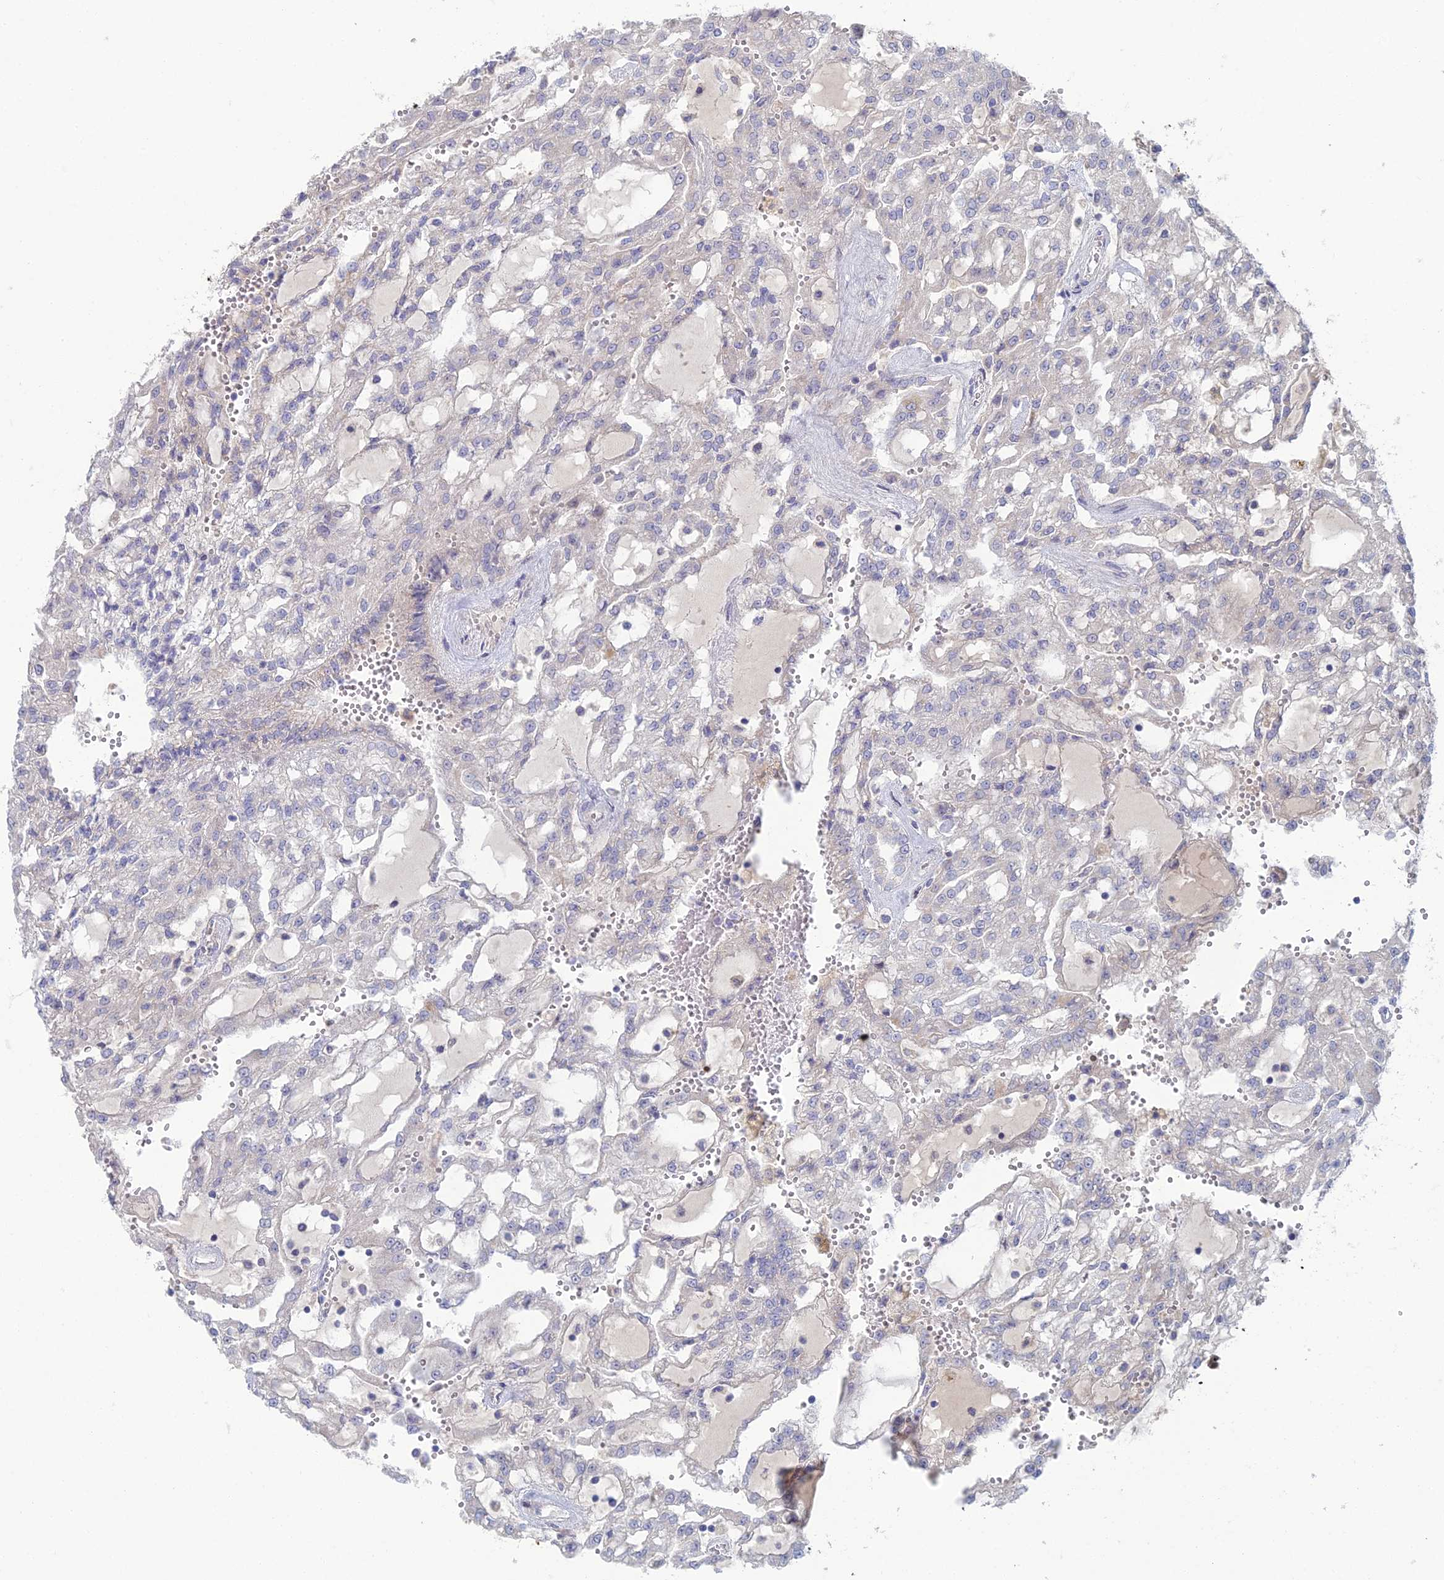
{"staining": {"intensity": "negative", "quantity": "none", "location": "none"}, "tissue": "renal cancer", "cell_type": "Tumor cells", "image_type": "cancer", "snomed": [{"axis": "morphology", "description": "Adenocarcinoma, NOS"}, {"axis": "topography", "description": "Kidney"}], "caption": "Protein analysis of renal cancer reveals no significant expression in tumor cells.", "gene": "ARL16", "patient": {"sex": "male", "age": 63}}